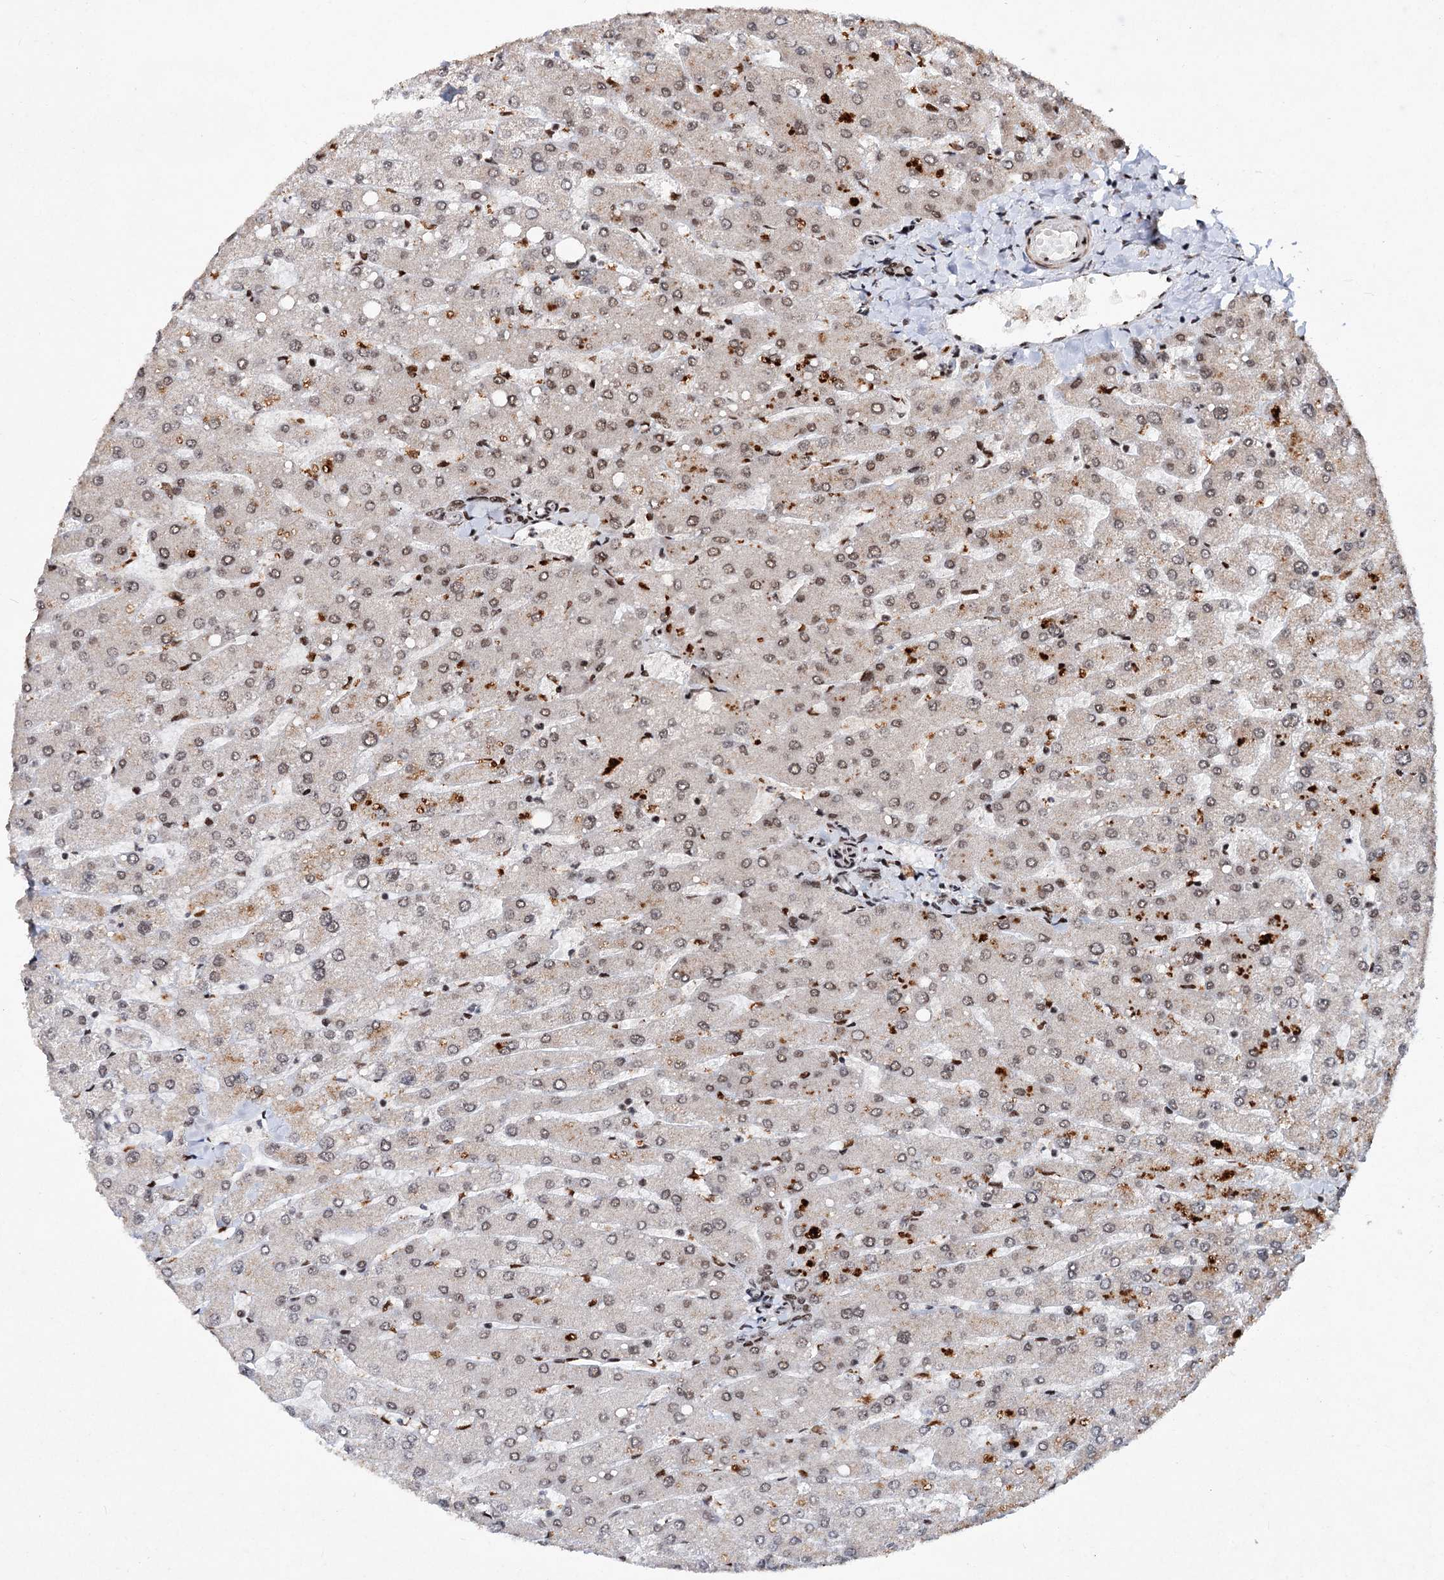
{"staining": {"intensity": "weak", "quantity": ">75%", "location": "nuclear"}, "tissue": "liver", "cell_type": "Cholangiocytes", "image_type": "normal", "snomed": [{"axis": "morphology", "description": "Normal tissue, NOS"}, {"axis": "topography", "description": "Liver"}], "caption": "The image demonstrates a brown stain indicating the presence of a protein in the nuclear of cholangiocytes in liver. The staining is performed using DAB brown chromogen to label protein expression. The nuclei are counter-stained blue using hematoxylin.", "gene": "MATR3", "patient": {"sex": "male", "age": 55}}